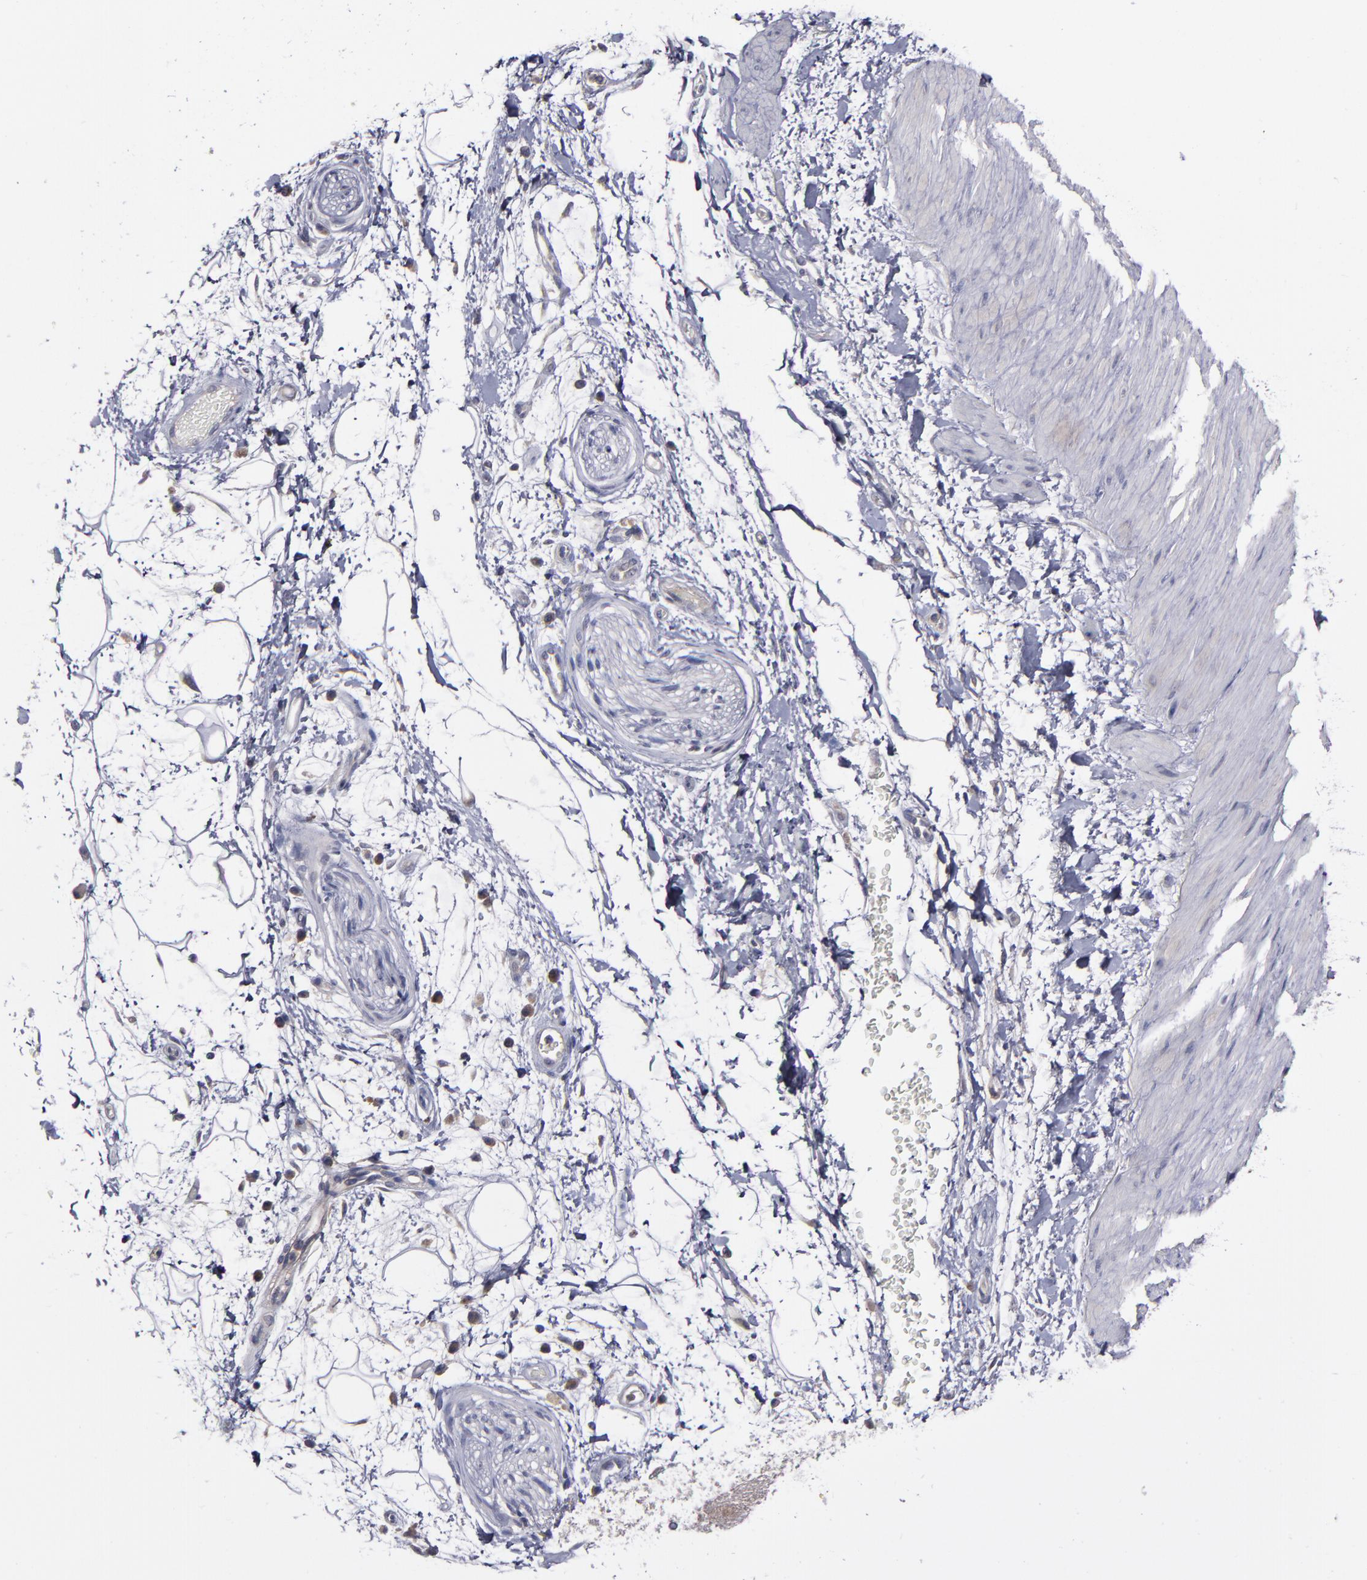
{"staining": {"intensity": "negative", "quantity": "none", "location": "none"}, "tissue": "adipose tissue", "cell_type": "Adipocytes", "image_type": "normal", "snomed": [{"axis": "morphology", "description": "Normal tissue, NOS"}, {"axis": "topography", "description": "Soft tissue"}], "caption": "The image shows no staining of adipocytes in benign adipose tissue.", "gene": "MMP11", "patient": {"sex": "male", "age": 72}}